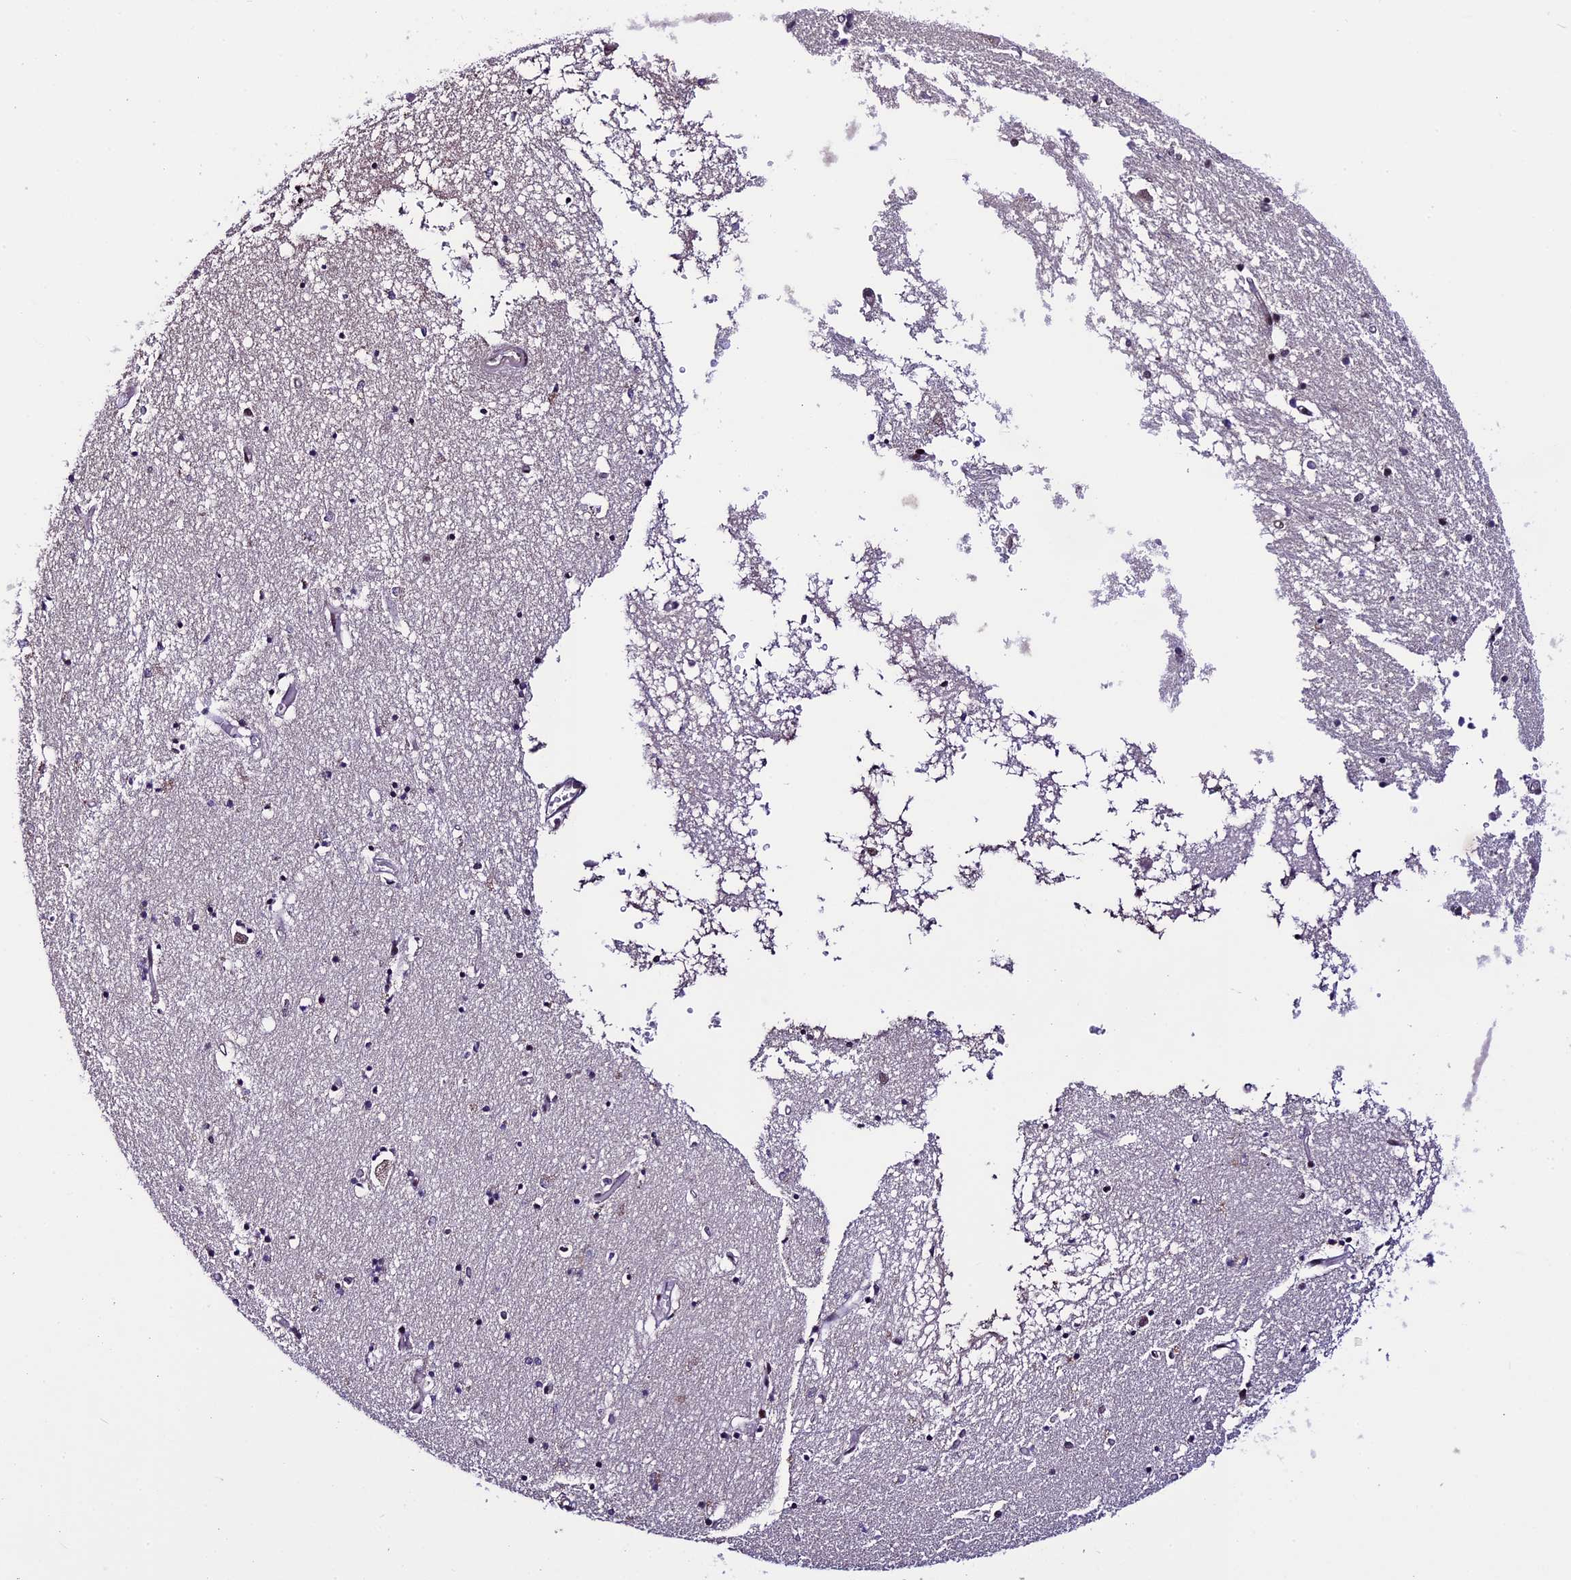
{"staining": {"intensity": "moderate", "quantity": "<25%", "location": "nuclear"}, "tissue": "hippocampus", "cell_type": "Glial cells", "image_type": "normal", "snomed": [{"axis": "morphology", "description": "Normal tissue, NOS"}, {"axis": "topography", "description": "Hippocampus"}], "caption": "A photomicrograph showing moderate nuclear staining in about <25% of glial cells in normal hippocampus, as visualized by brown immunohistochemical staining.", "gene": "TCP11L2", "patient": {"sex": "male", "age": 70}}